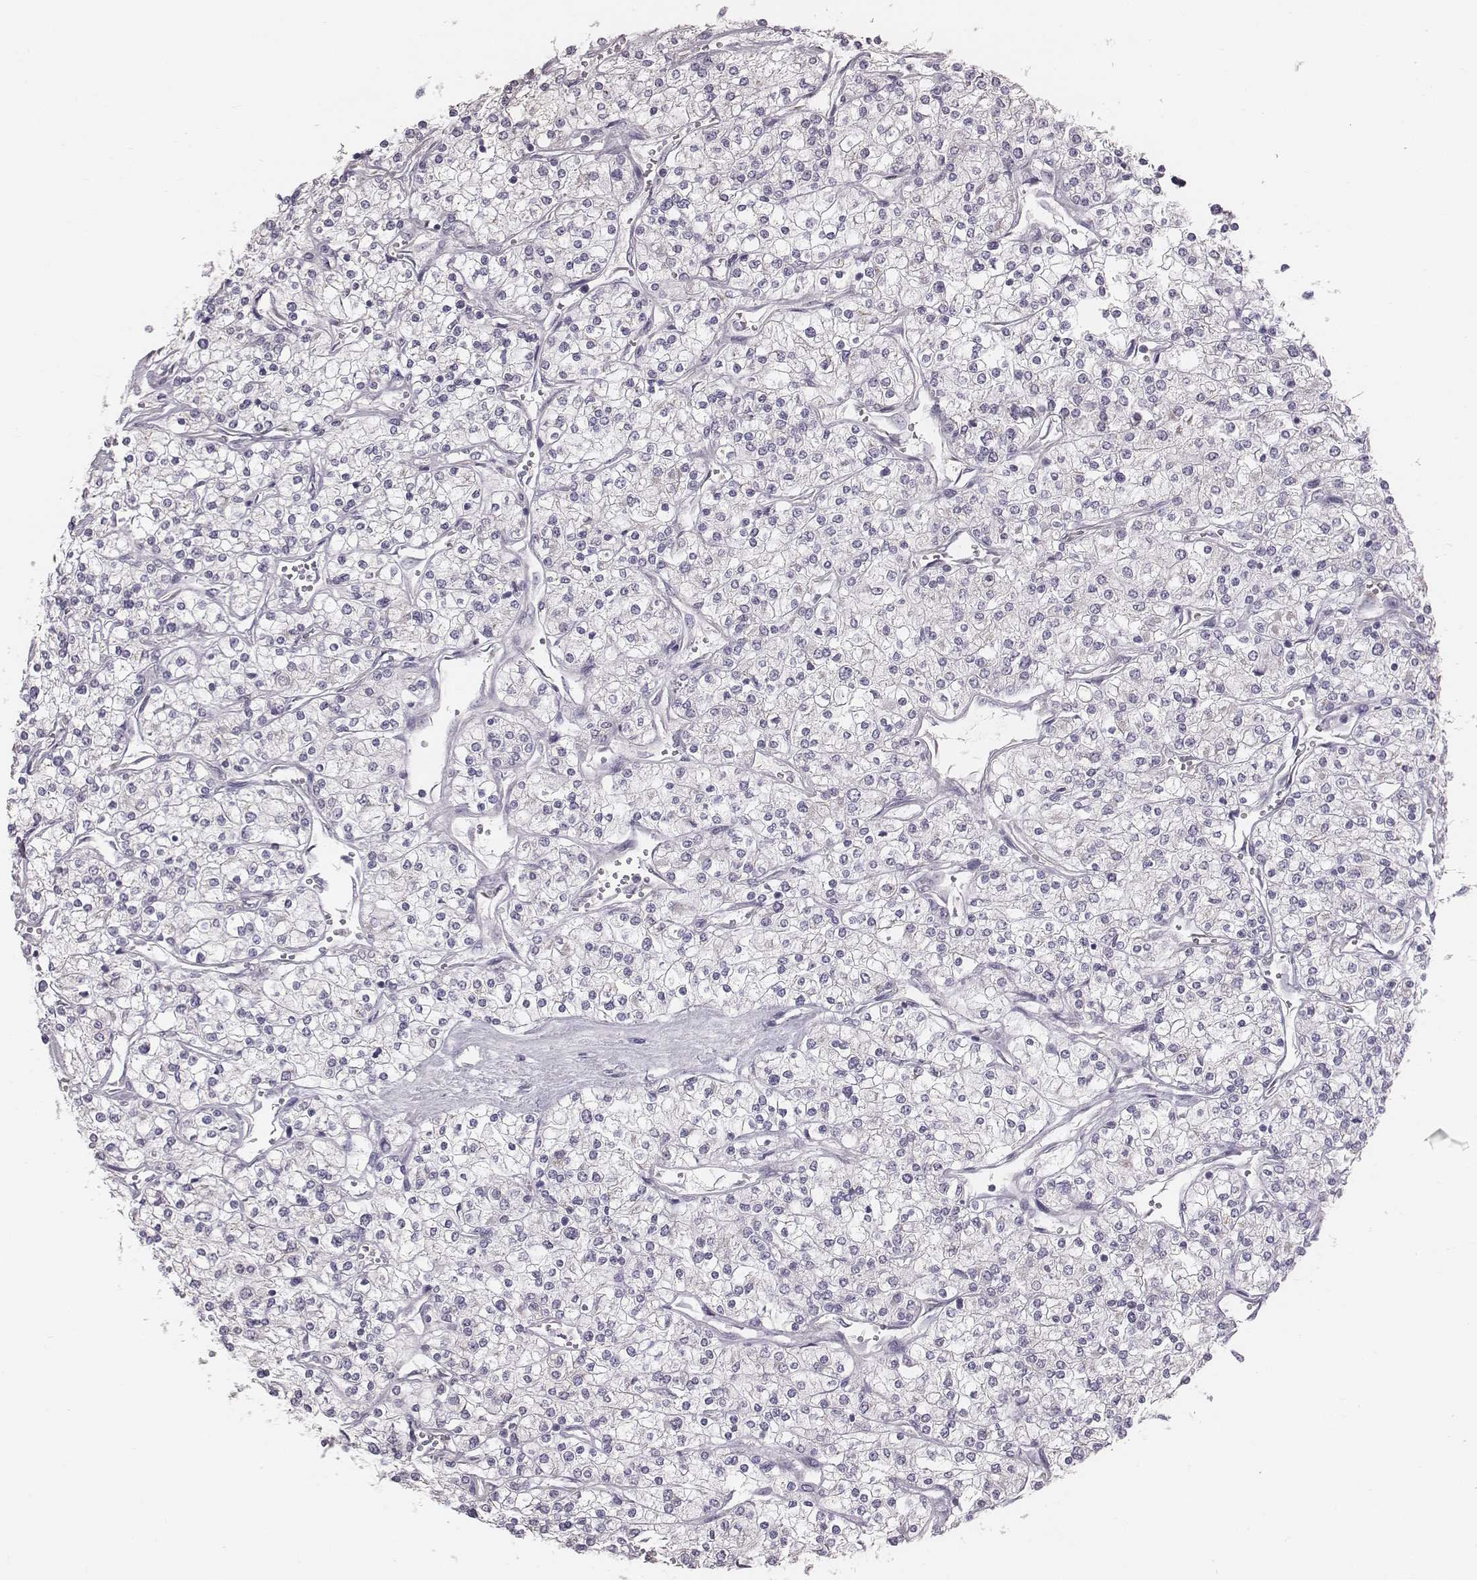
{"staining": {"intensity": "negative", "quantity": "none", "location": "none"}, "tissue": "renal cancer", "cell_type": "Tumor cells", "image_type": "cancer", "snomed": [{"axis": "morphology", "description": "Adenocarcinoma, NOS"}, {"axis": "topography", "description": "Kidney"}], "caption": "There is no significant staining in tumor cells of renal cancer (adenocarcinoma).", "gene": "C6orf58", "patient": {"sex": "male", "age": 80}}